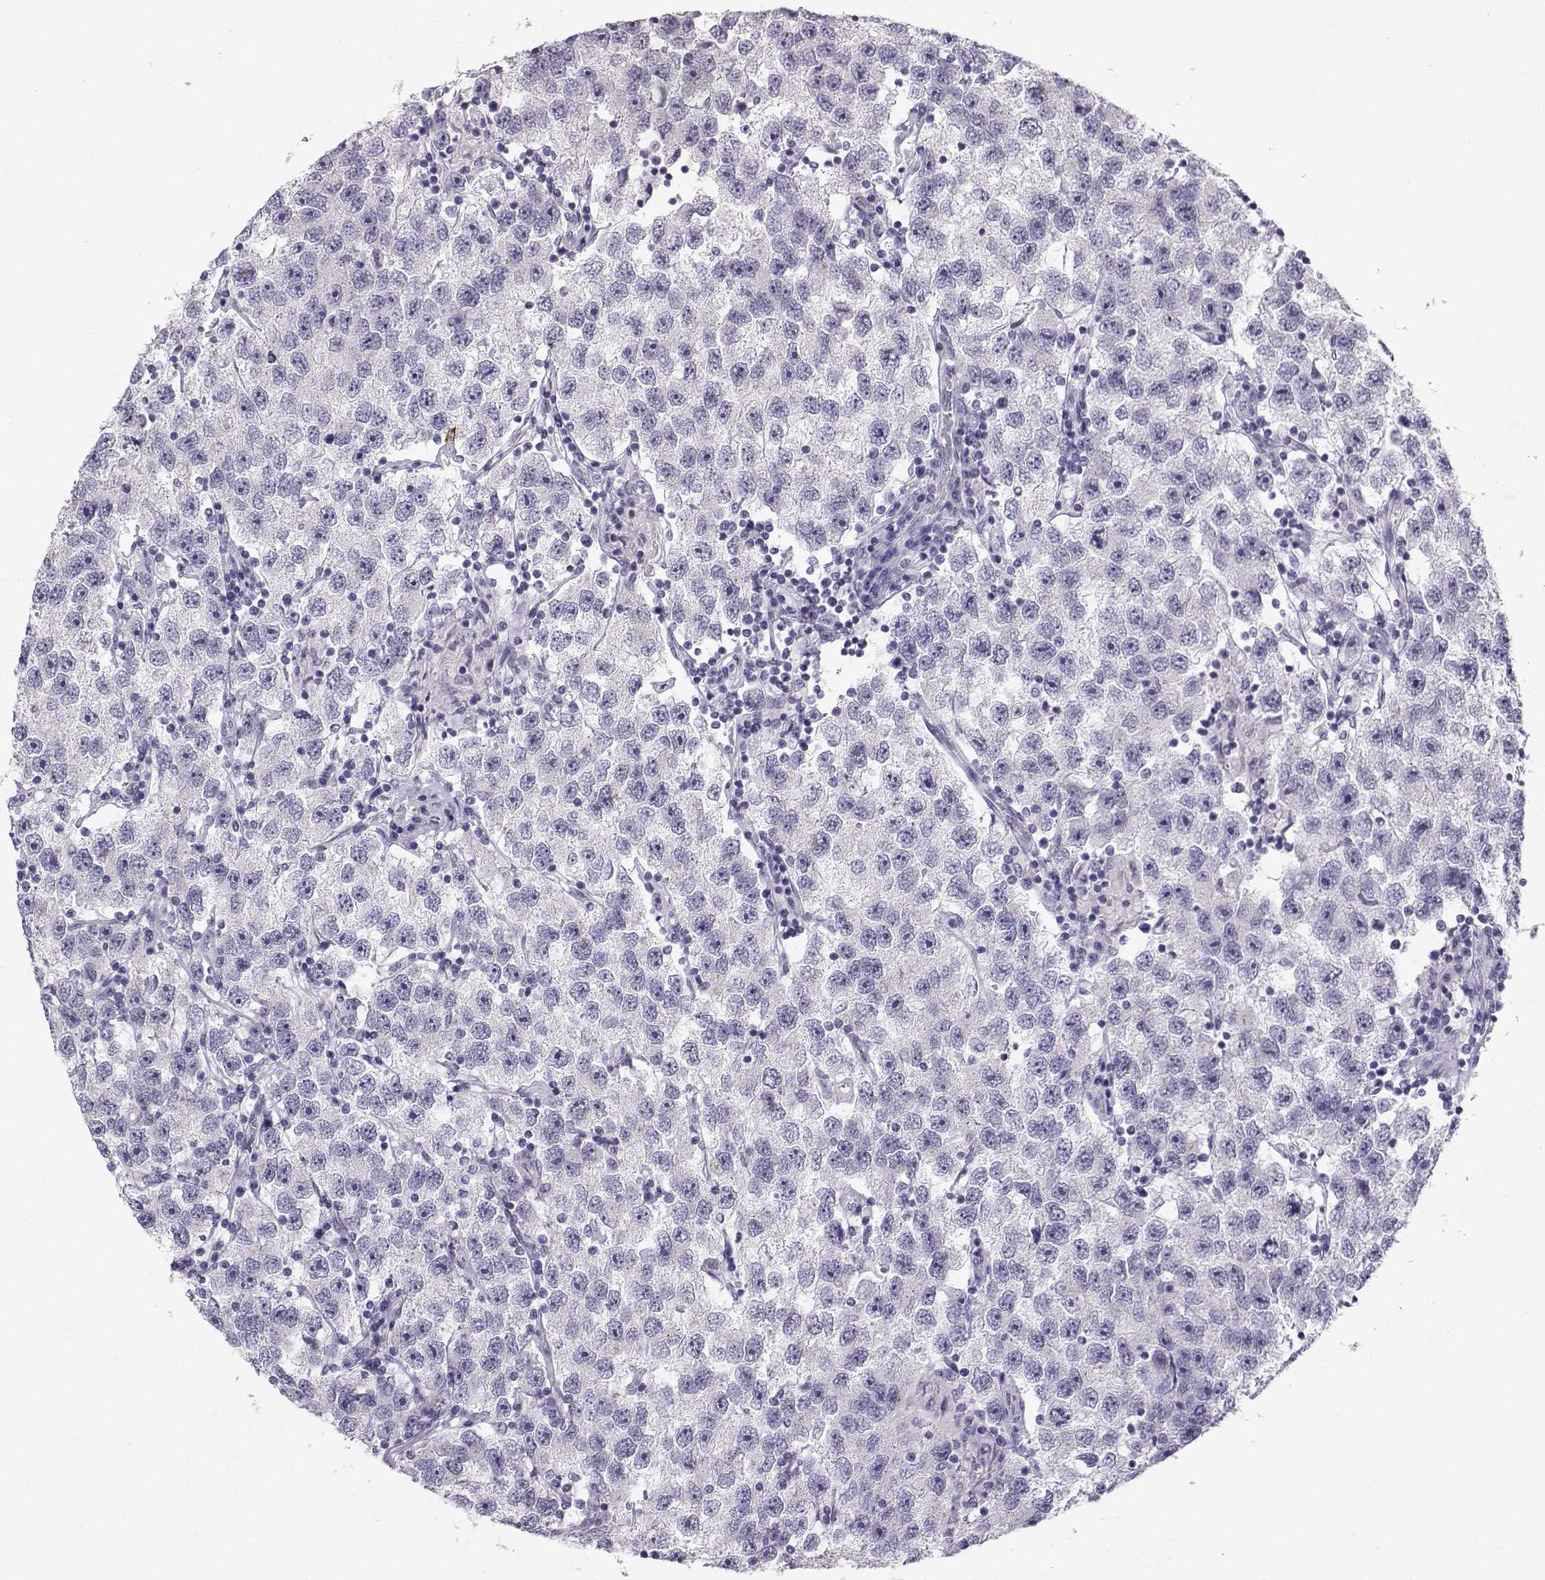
{"staining": {"intensity": "weak", "quantity": "<25%", "location": "cytoplasmic/membranous"}, "tissue": "testis cancer", "cell_type": "Tumor cells", "image_type": "cancer", "snomed": [{"axis": "morphology", "description": "Seminoma, NOS"}, {"axis": "topography", "description": "Testis"}], "caption": "Testis cancer was stained to show a protein in brown. There is no significant staining in tumor cells.", "gene": "ZBTB8B", "patient": {"sex": "male", "age": 26}}